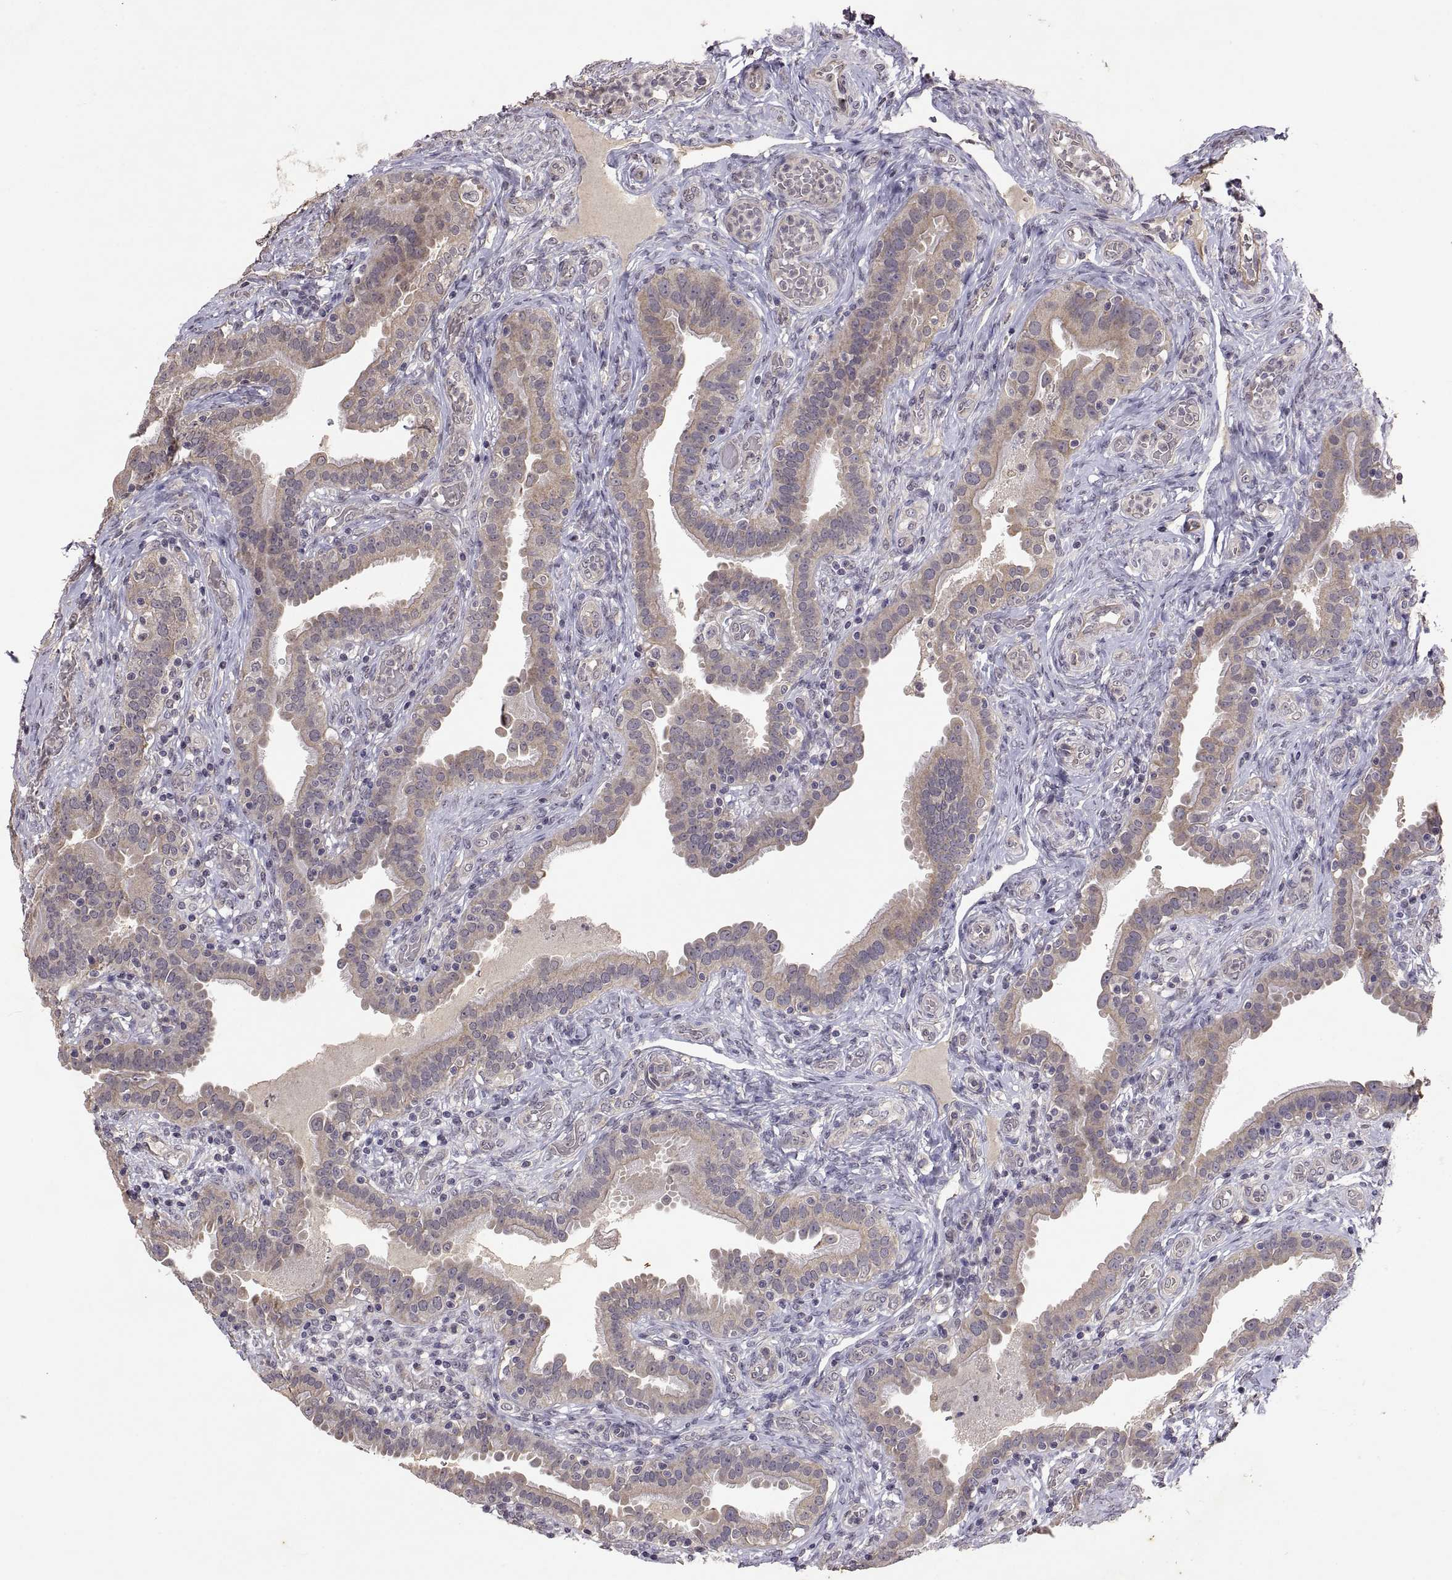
{"staining": {"intensity": "weak", "quantity": "25%-75%", "location": "cytoplasmic/membranous"}, "tissue": "fallopian tube", "cell_type": "Glandular cells", "image_type": "normal", "snomed": [{"axis": "morphology", "description": "Normal tissue, NOS"}, {"axis": "topography", "description": "Fallopian tube"}, {"axis": "topography", "description": "Ovary"}], "caption": "Immunohistochemical staining of unremarkable human fallopian tube displays 25%-75% levels of weak cytoplasmic/membranous protein staining in about 25%-75% of glandular cells. The staining was performed using DAB to visualize the protein expression in brown, while the nuclei were stained in blue with hematoxylin (Magnification: 20x).", "gene": "LAMA1", "patient": {"sex": "female", "age": 41}}